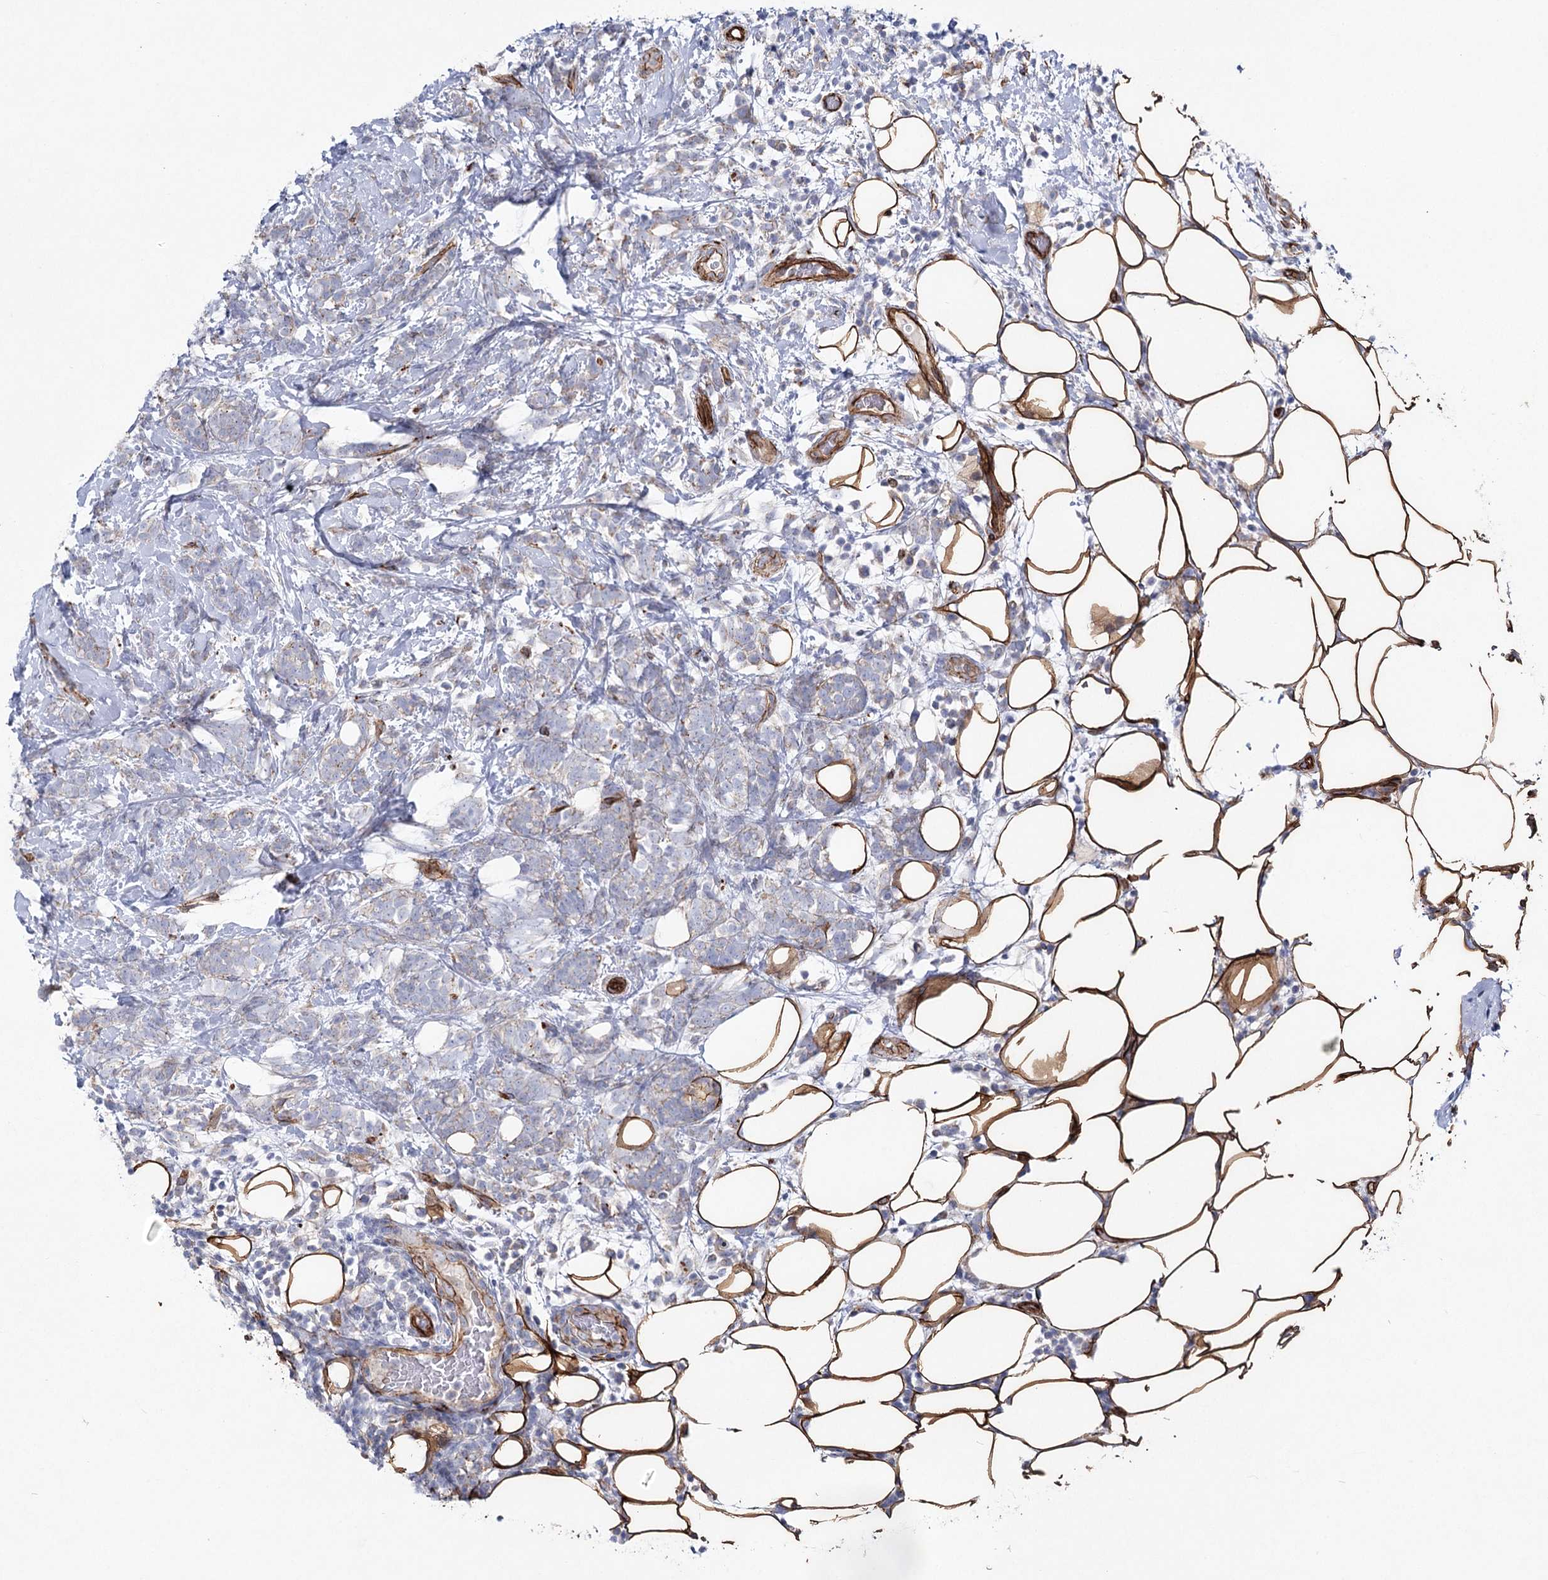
{"staining": {"intensity": "negative", "quantity": "none", "location": "none"}, "tissue": "breast cancer", "cell_type": "Tumor cells", "image_type": "cancer", "snomed": [{"axis": "morphology", "description": "Lobular carcinoma"}, {"axis": "topography", "description": "Breast"}], "caption": "High magnification brightfield microscopy of breast lobular carcinoma stained with DAB (brown) and counterstained with hematoxylin (blue): tumor cells show no significant expression.", "gene": "TMEM164", "patient": {"sex": "female", "age": 58}}